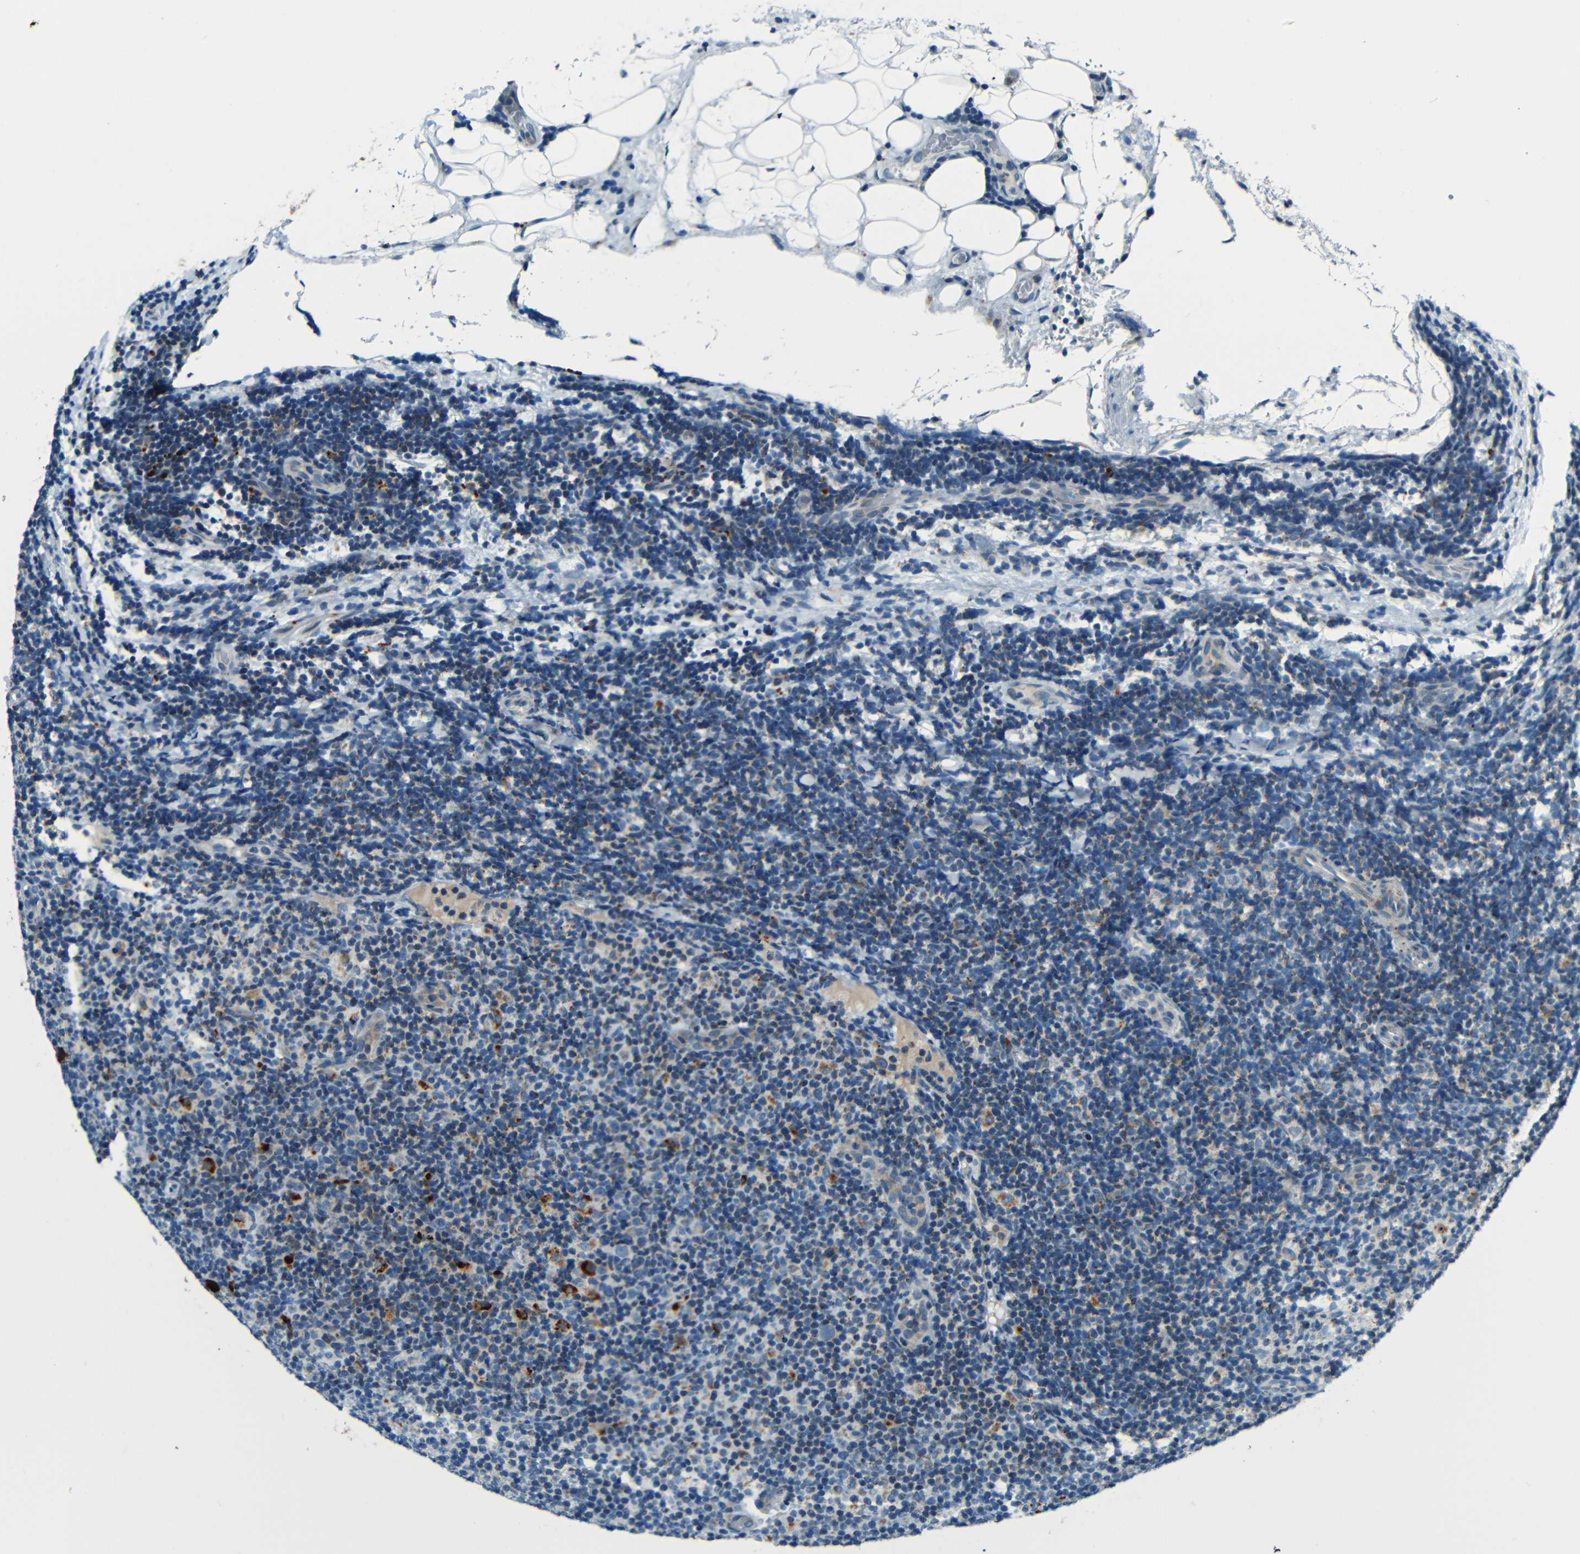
{"staining": {"intensity": "strong", "quantity": "<25%", "location": "cytoplasmic/membranous"}, "tissue": "lymphoma", "cell_type": "Tumor cells", "image_type": "cancer", "snomed": [{"axis": "morphology", "description": "Malignant lymphoma, non-Hodgkin's type, Low grade"}, {"axis": "topography", "description": "Lymph node"}], "caption": "A brown stain labels strong cytoplasmic/membranous expression of a protein in human lymphoma tumor cells. The protein of interest is shown in brown color, while the nuclei are stained blue.", "gene": "WSCD2", "patient": {"sex": "male", "age": 83}}